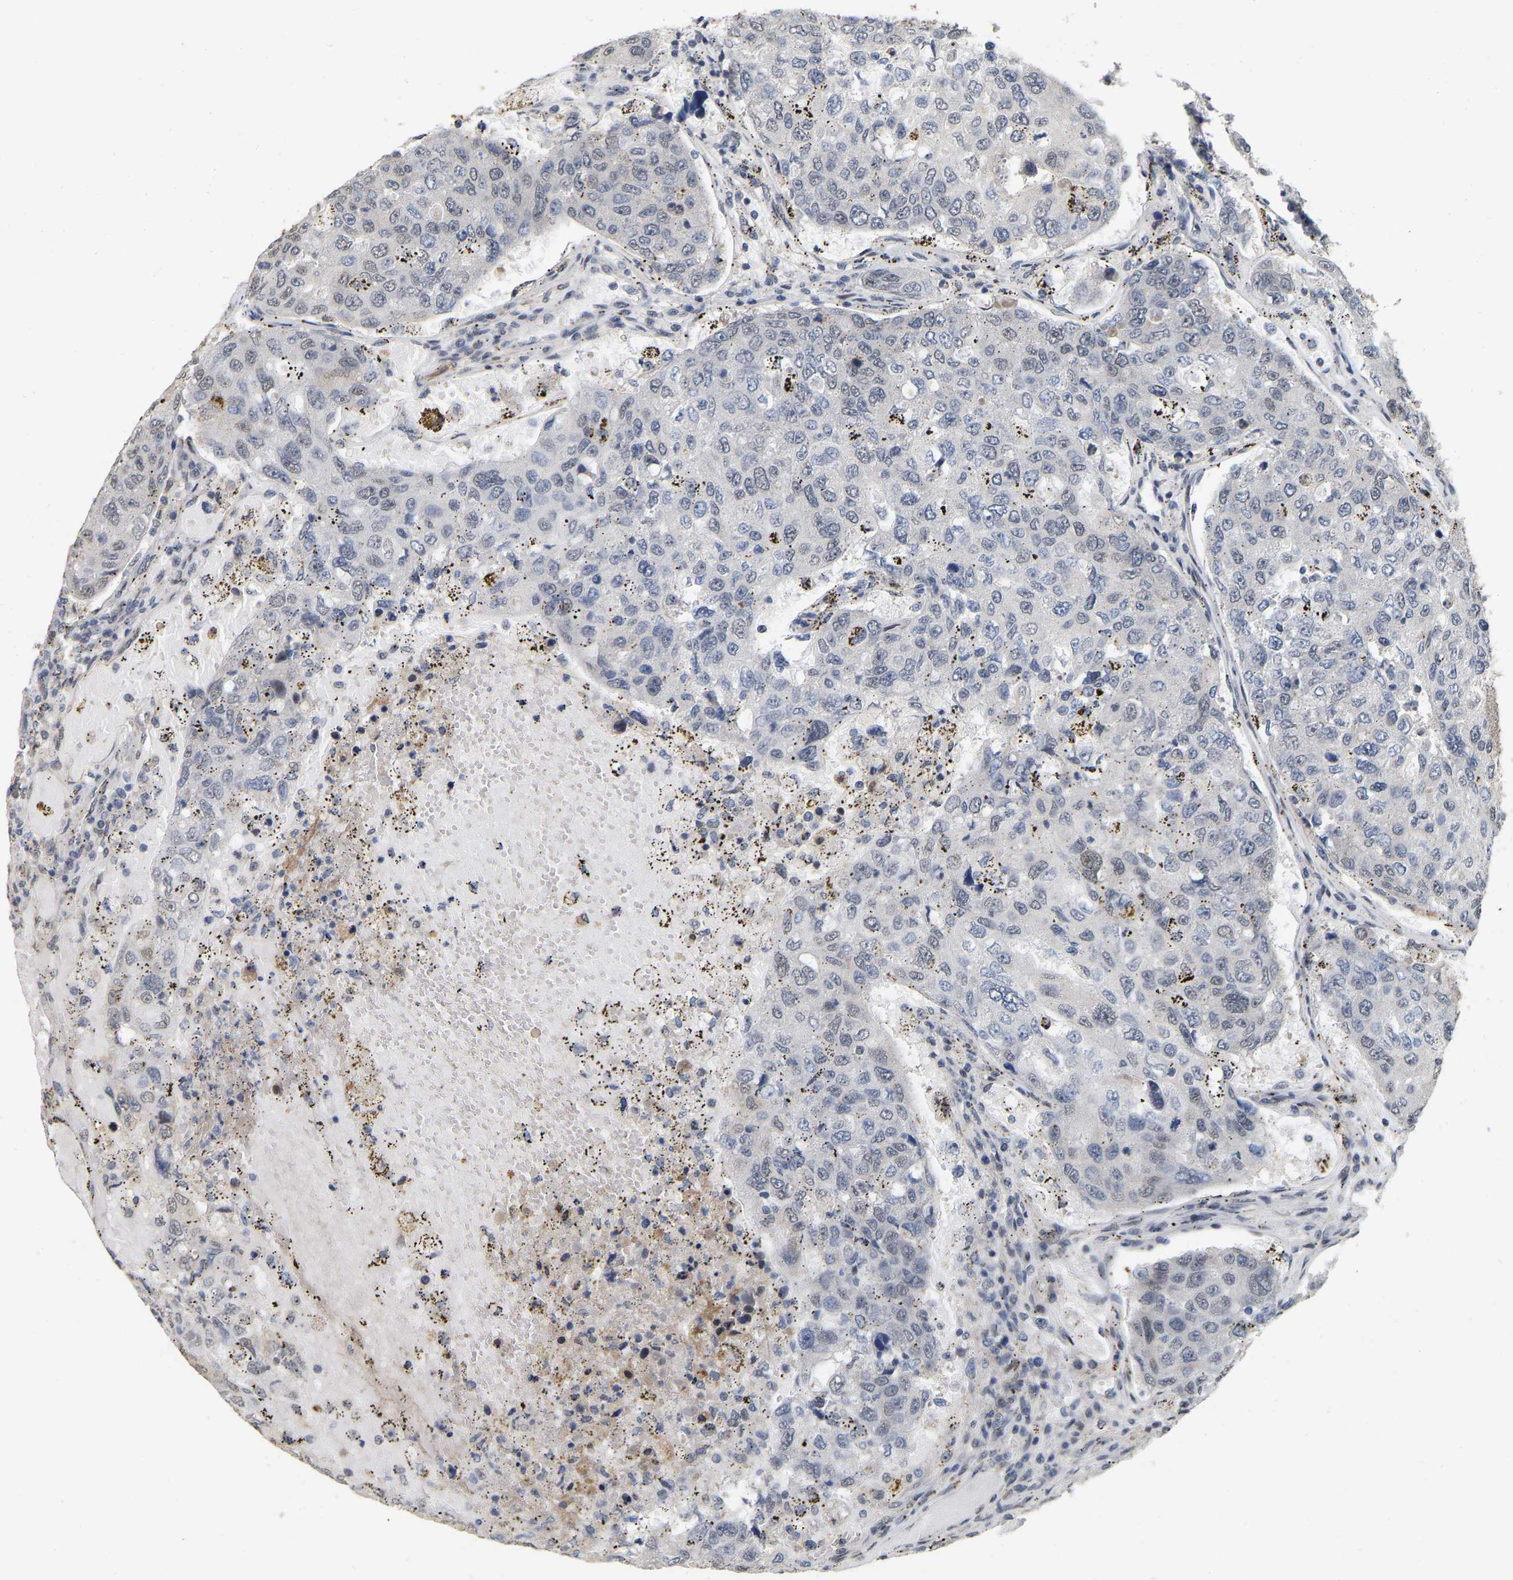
{"staining": {"intensity": "weak", "quantity": "<25%", "location": "cytoplasmic/membranous,nuclear"}, "tissue": "urothelial cancer", "cell_type": "Tumor cells", "image_type": "cancer", "snomed": [{"axis": "morphology", "description": "Urothelial carcinoma, High grade"}, {"axis": "topography", "description": "Lymph node"}, {"axis": "topography", "description": "Urinary bladder"}], "caption": "A micrograph of human urothelial cancer is negative for staining in tumor cells.", "gene": "RUVBL1", "patient": {"sex": "male", "age": 51}}